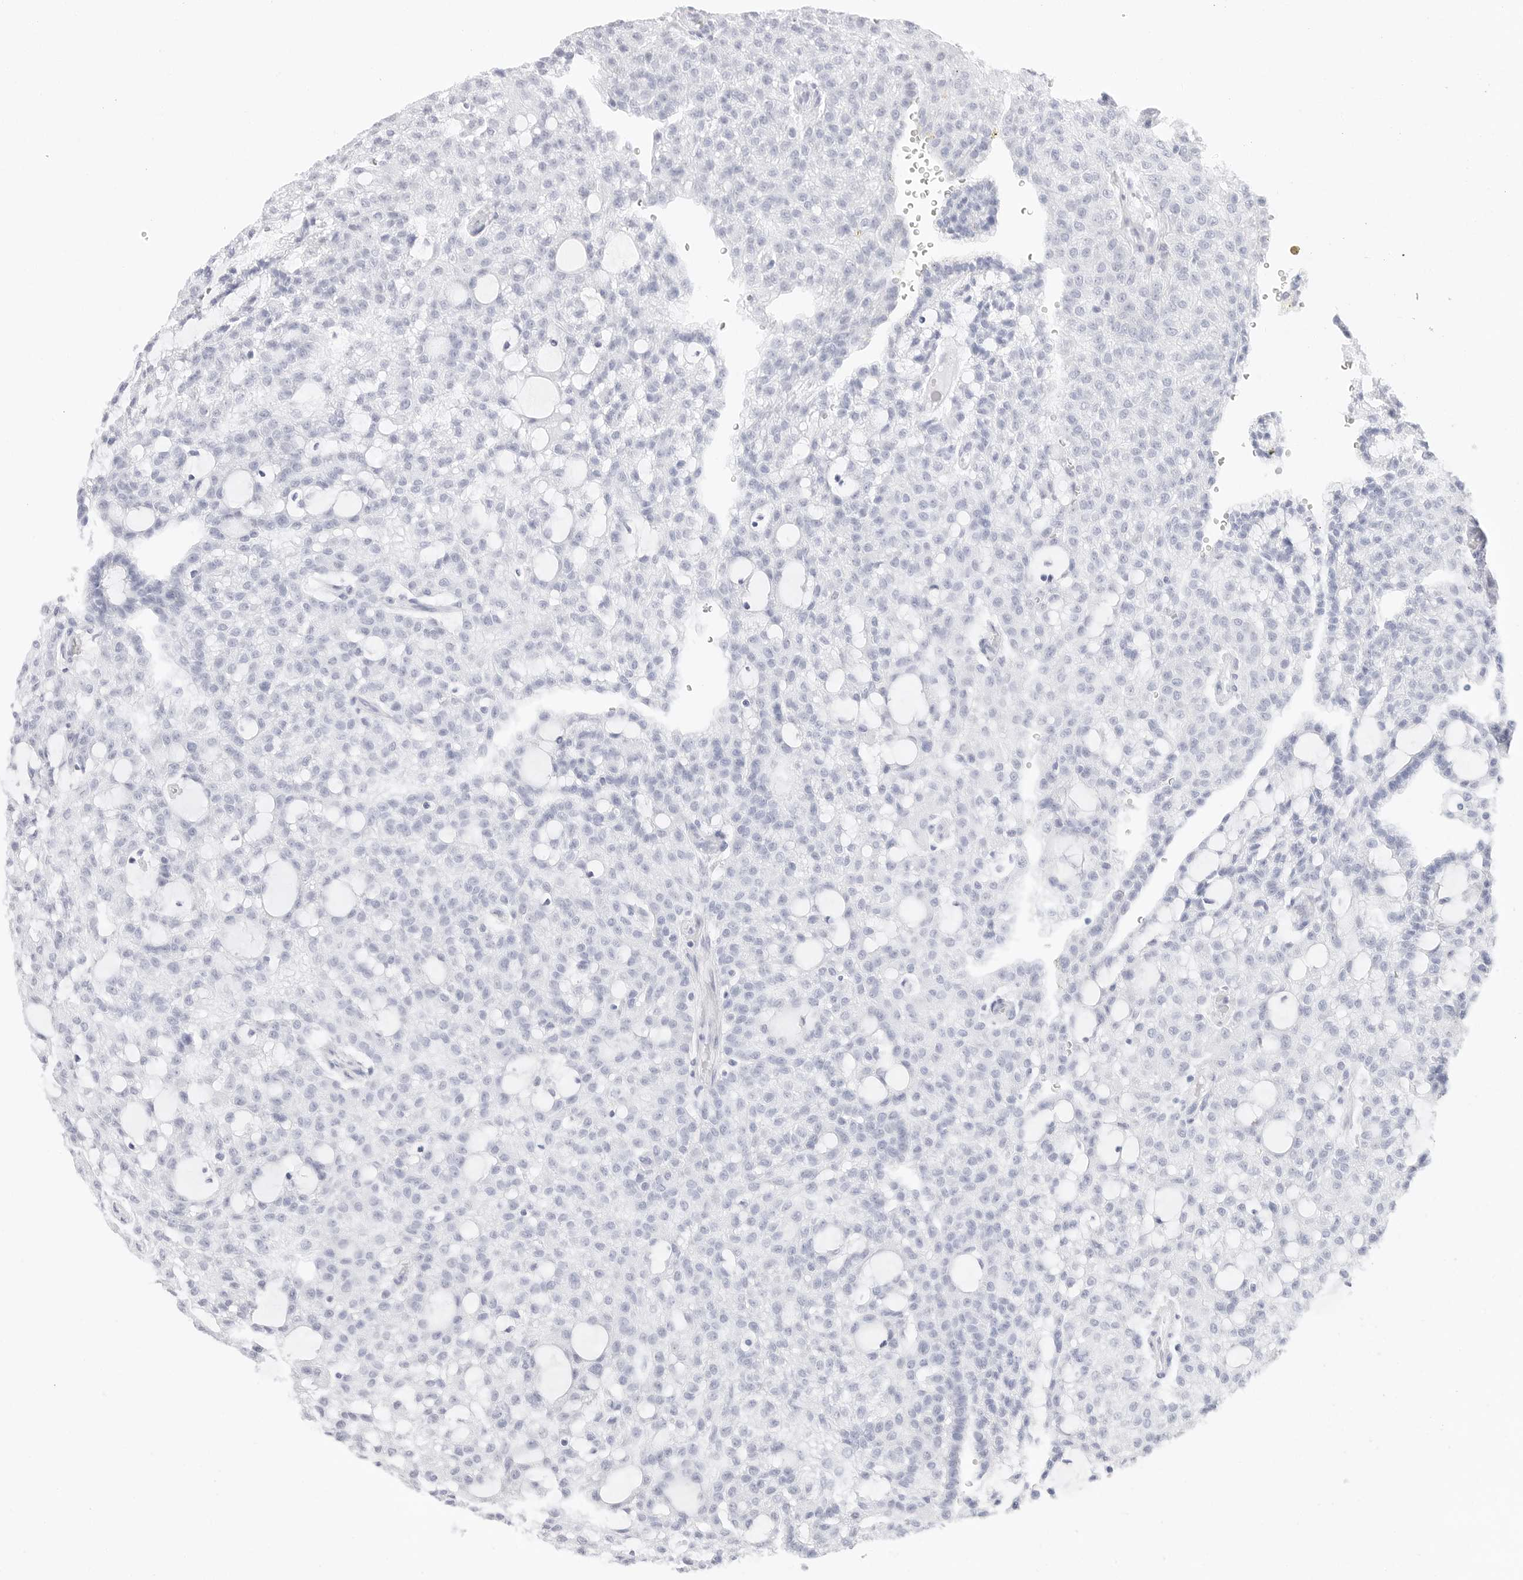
{"staining": {"intensity": "negative", "quantity": "none", "location": "none"}, "tissue": "renal cancer", "cell_type": "Tumor cells", "image_type": "cancer", "snomed": [{"axis": "morphology", "description": "Adenocarcinoma, NOS"}, {"axis": "topography", "description": "Kidney"}], "caption": "Immunohistochemical staining of renal cancer (adenocarcinoma) reveals no significant staining in tumor cells.", "gene": "TFF2", "patient": {"sex": "male", "age": 63}}